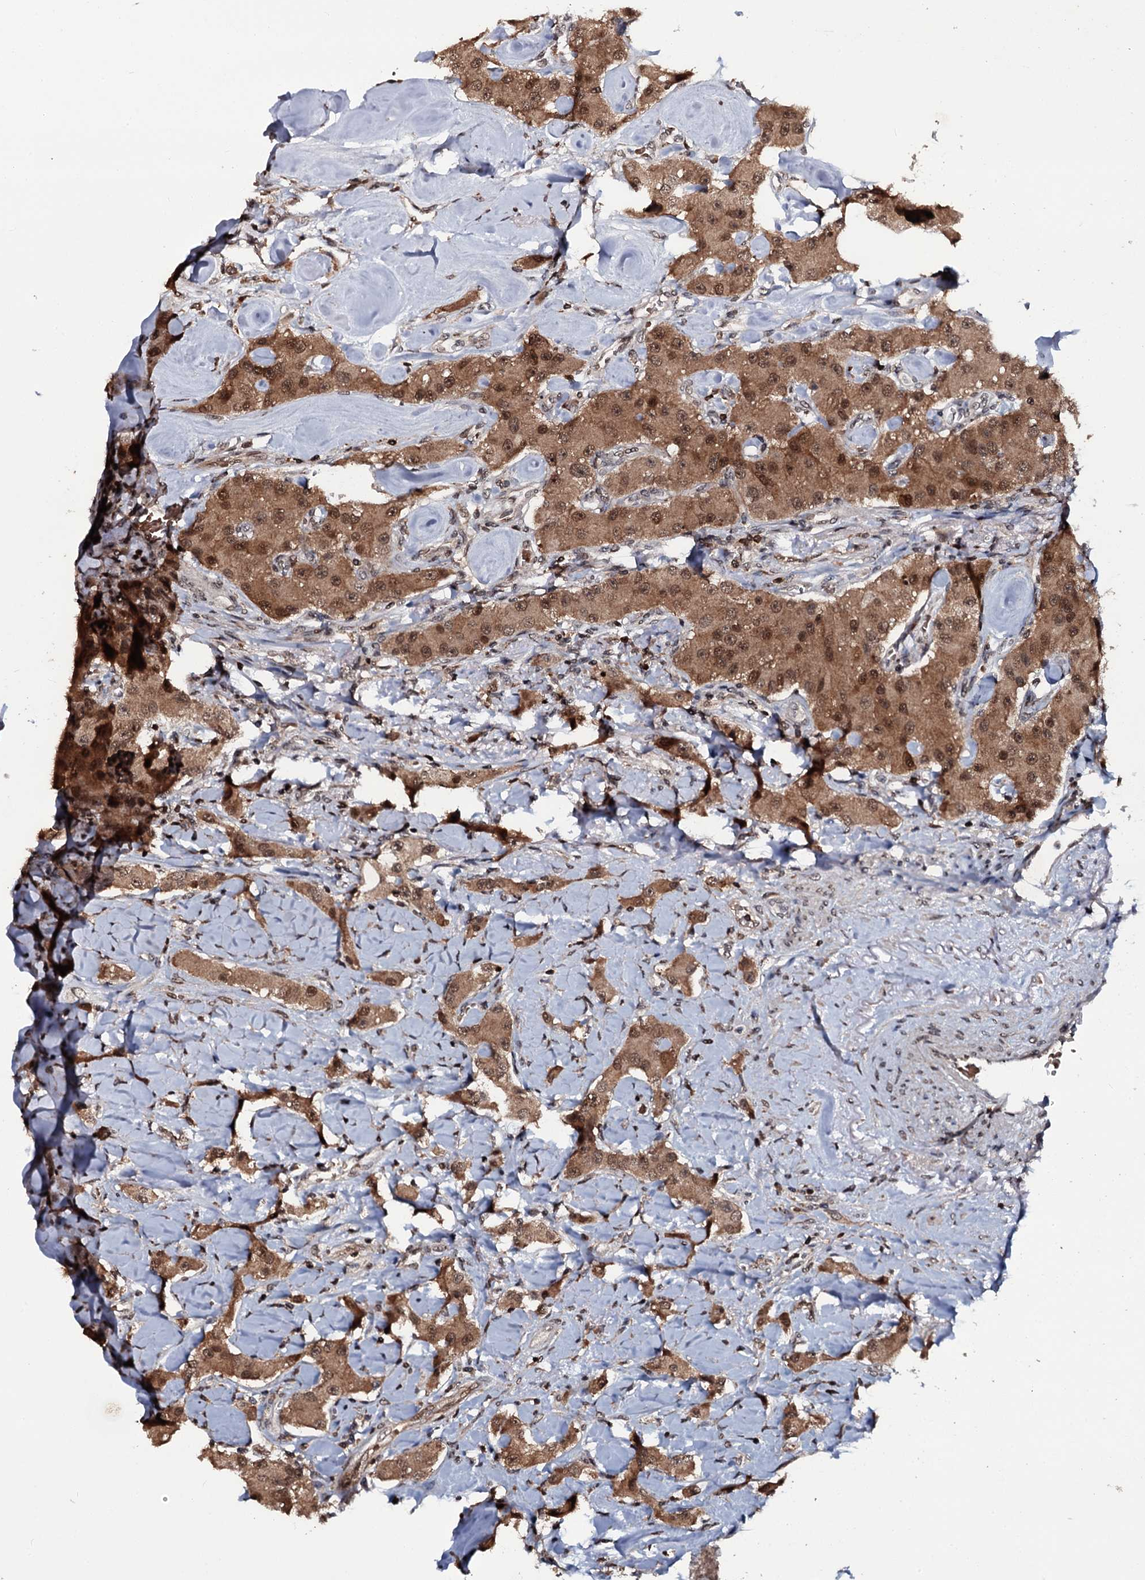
{"staining": {"intensity": "moderate", "quantity": ">75%", "location": "cytoplasmic/membranous,nuclear"}, "tissue": "carcinoid", "cell_type": "Tumor cells", "image_type": "cancer", "snomed": [{"axis": "morphology", "description": "Carcinoid, malignant, NOS"}, {"axis": "topography", "description": "Pancreas"}], "caption": "Protein positivity by immunohistochemistry (IHC) reveals moderate cytoplasmic/membranous and nuclear positivity in about >75% of tumor cells in malignant carcinoid.", "gene": "HDDC3", "patient": {"sex": "male", "age": 41}}